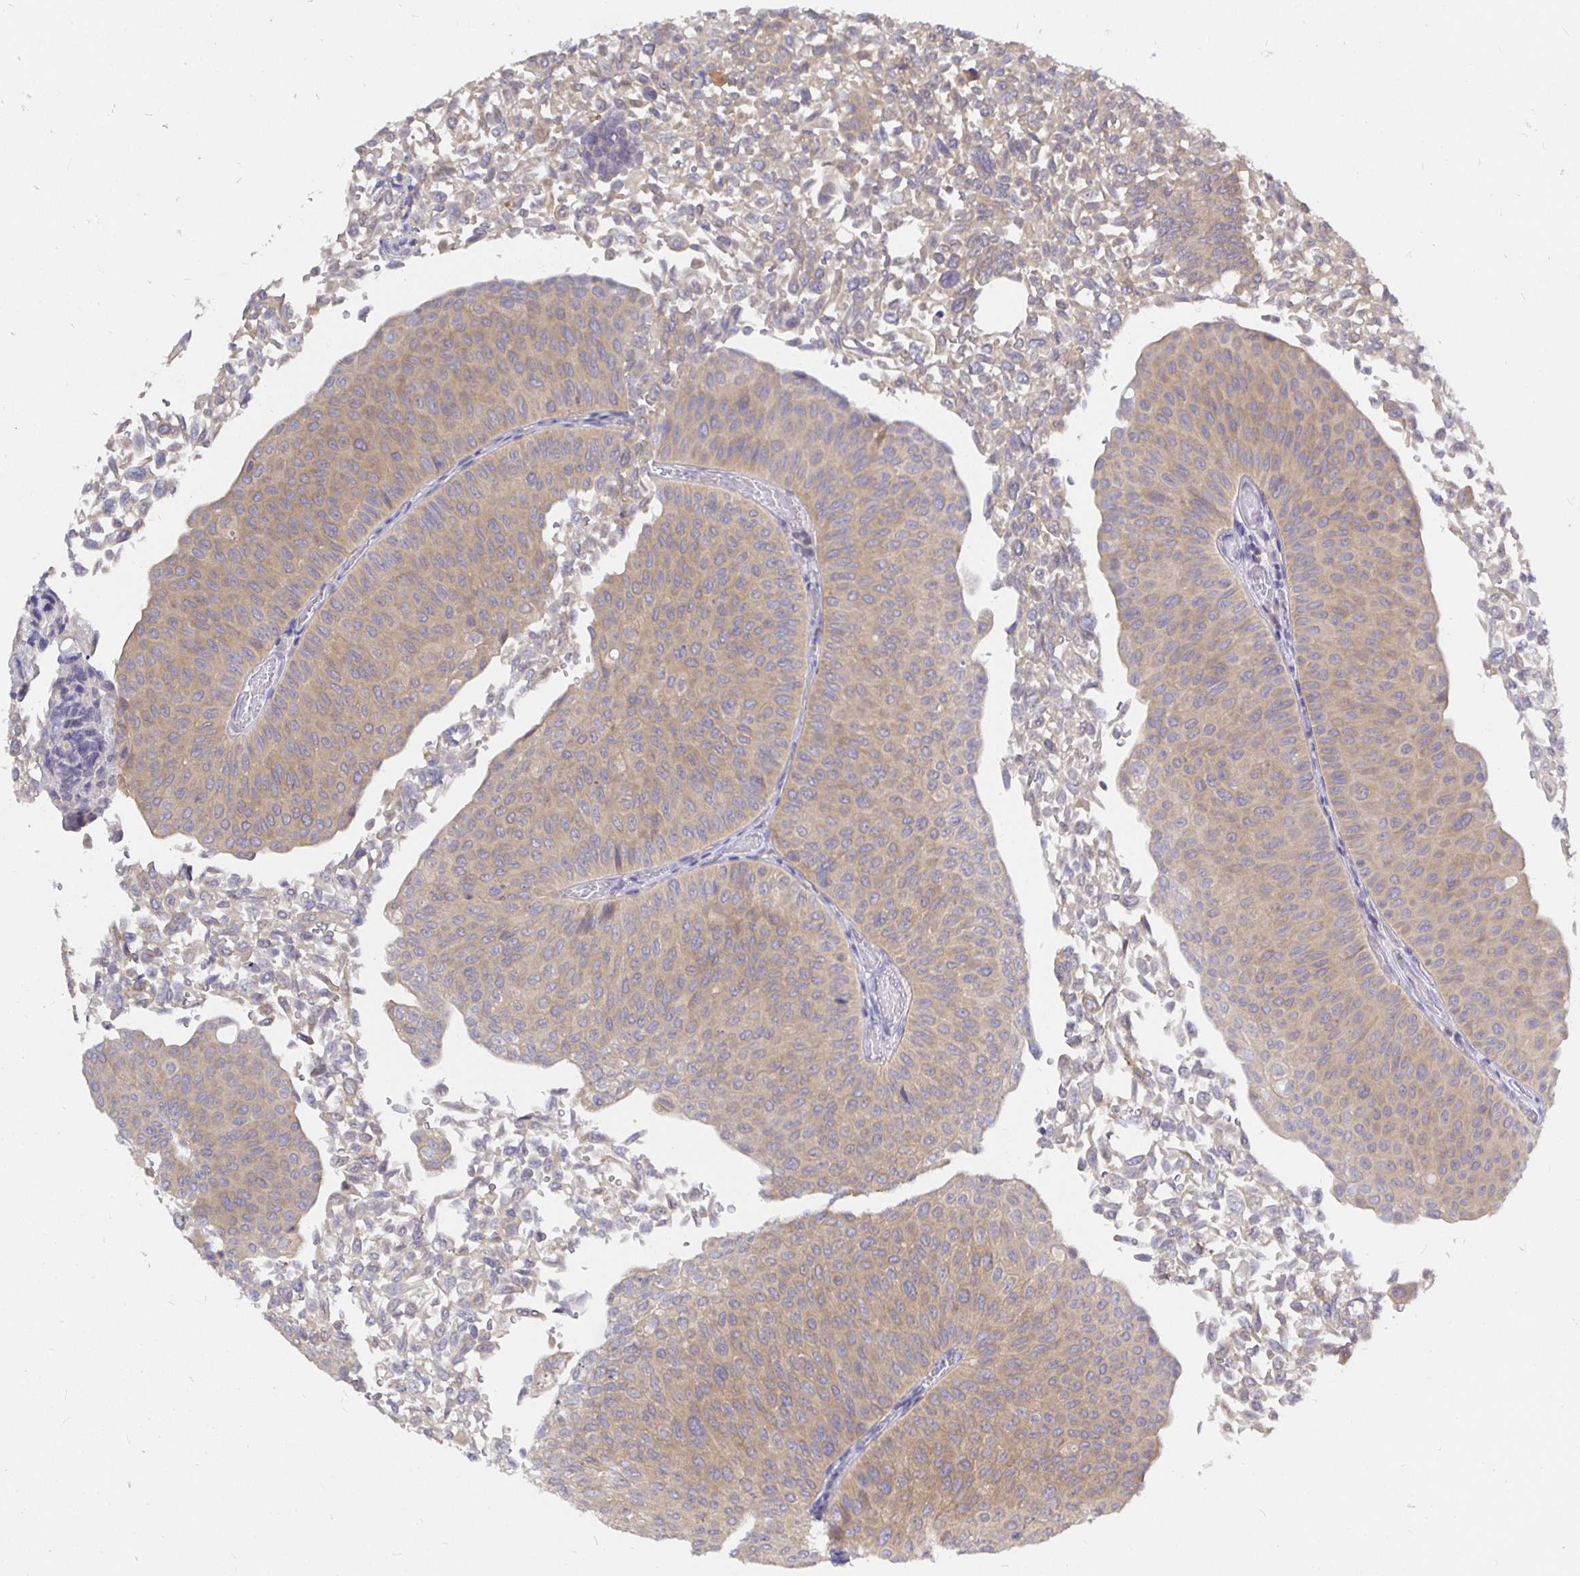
{"staining": {"intensity": "weak", "quantity": ">75%", "location": "cytoplasmic/membranous"}, "tissue": "urothelial cancer", "cell_type": "Tumor cells", "image_type": "cancer", "snomed": [{"axis": "morphology", "description": "Urothelial carcinoma, NOS"}, {"axis": "topography", "description": "Urinary bladder"}], "caption": "Urothelial cancer stained with a protein marker displays weak staining in tumor cells.", "gene": "KIF21A", "patient": {"sex": "male", "age": 59}}